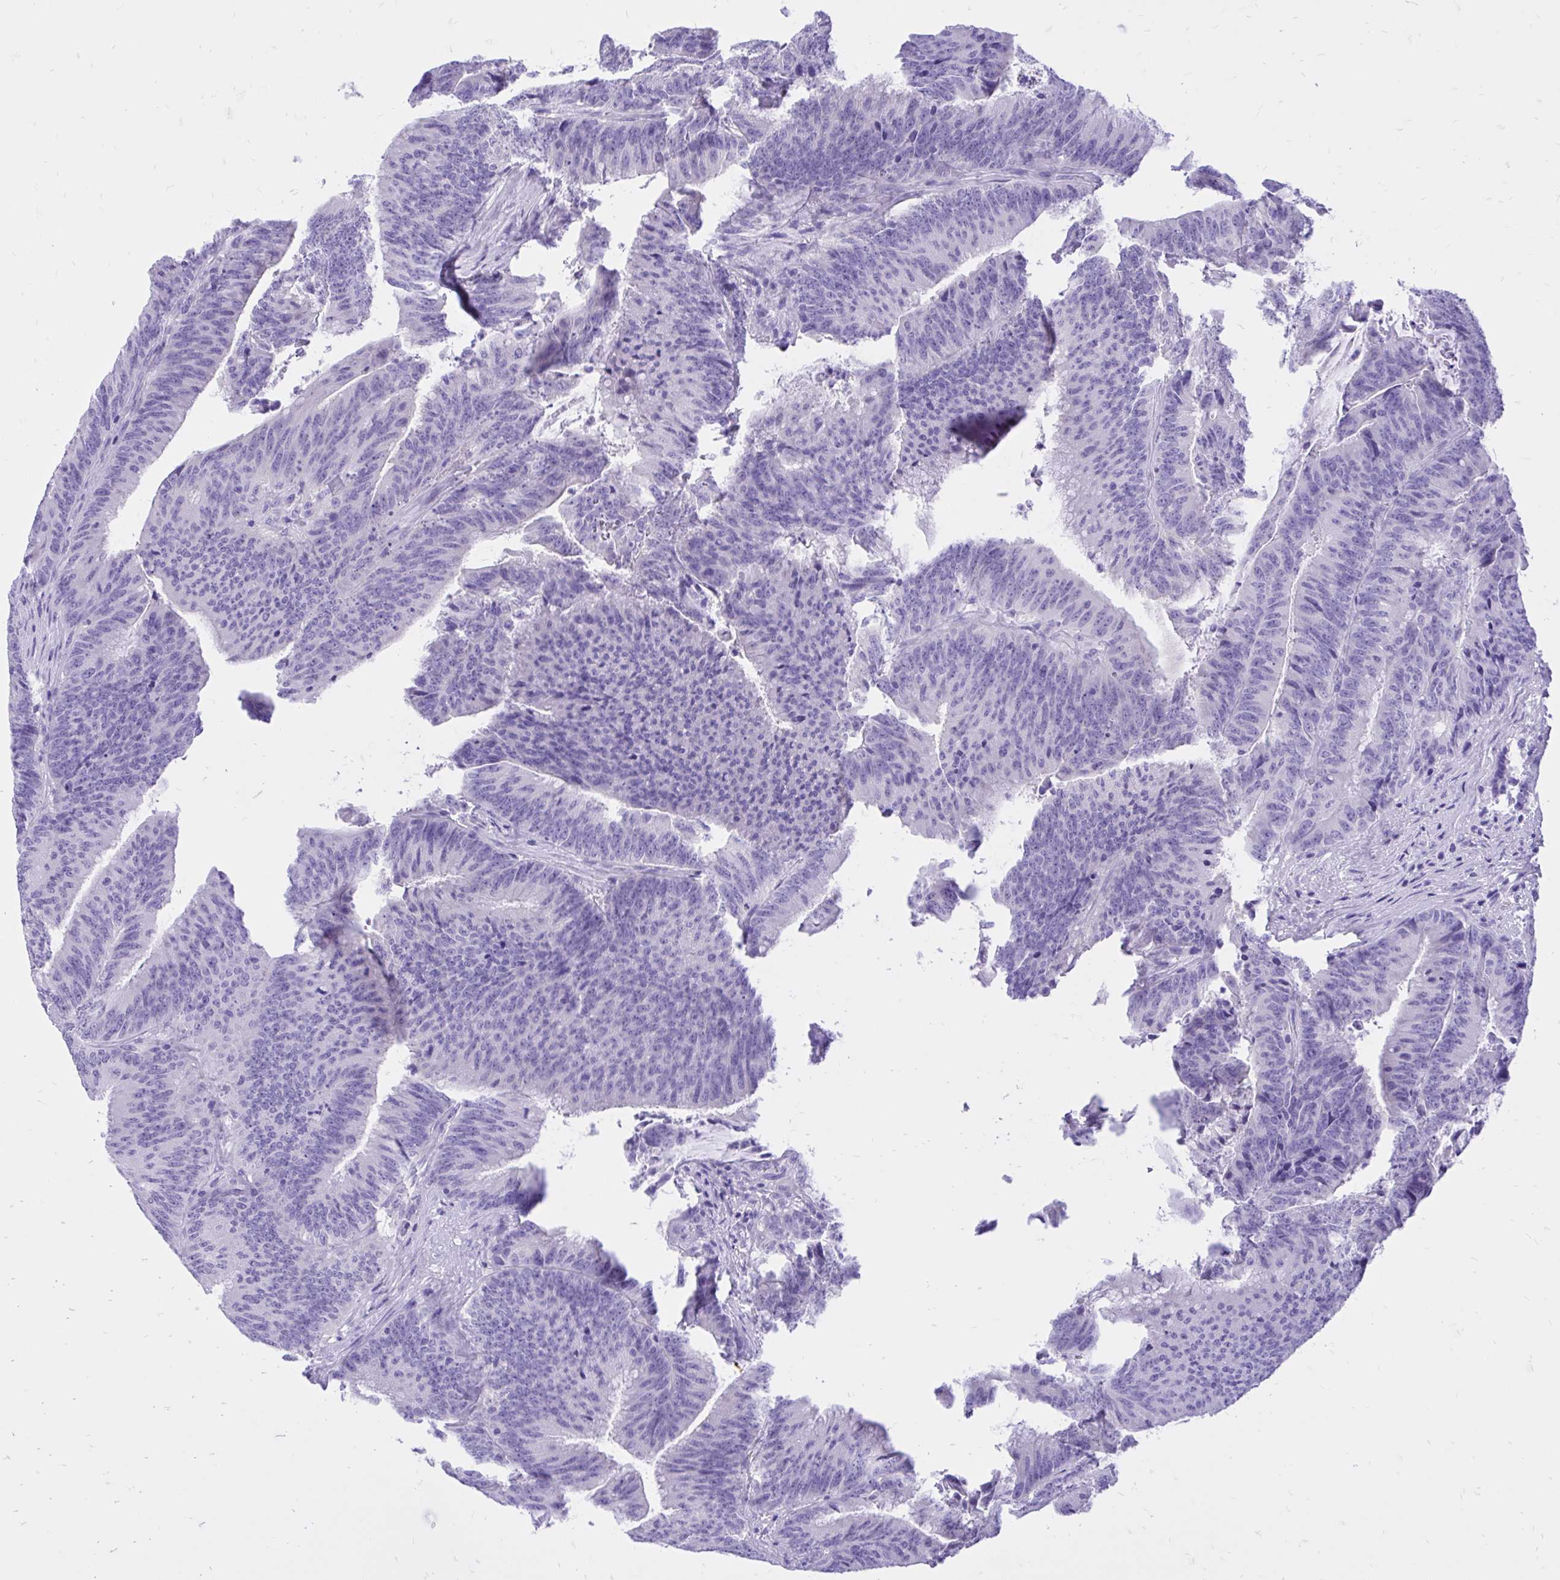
{"staining": {"intensity": "negative", "quantity": "none", "location": "none"}, "tissue": "colorectal cancer", "cell_type": "Tumor cells", "image_type": "cancer", "snomed": [{"axis": "morphology", "description": "Adenocarcinoma, NOS"}, {"axis": "topography", "description": "Colon"}], "caption": "IHC photomicrograph of human colorectal cancer (adenocarcinoma) stained for a protein (brown), which shows no positivity in tumor cells. (IHC, brightfield microscopy, high magnification).", "gene": "MON1A", "patient": {"sex": "female", "age": 78}}